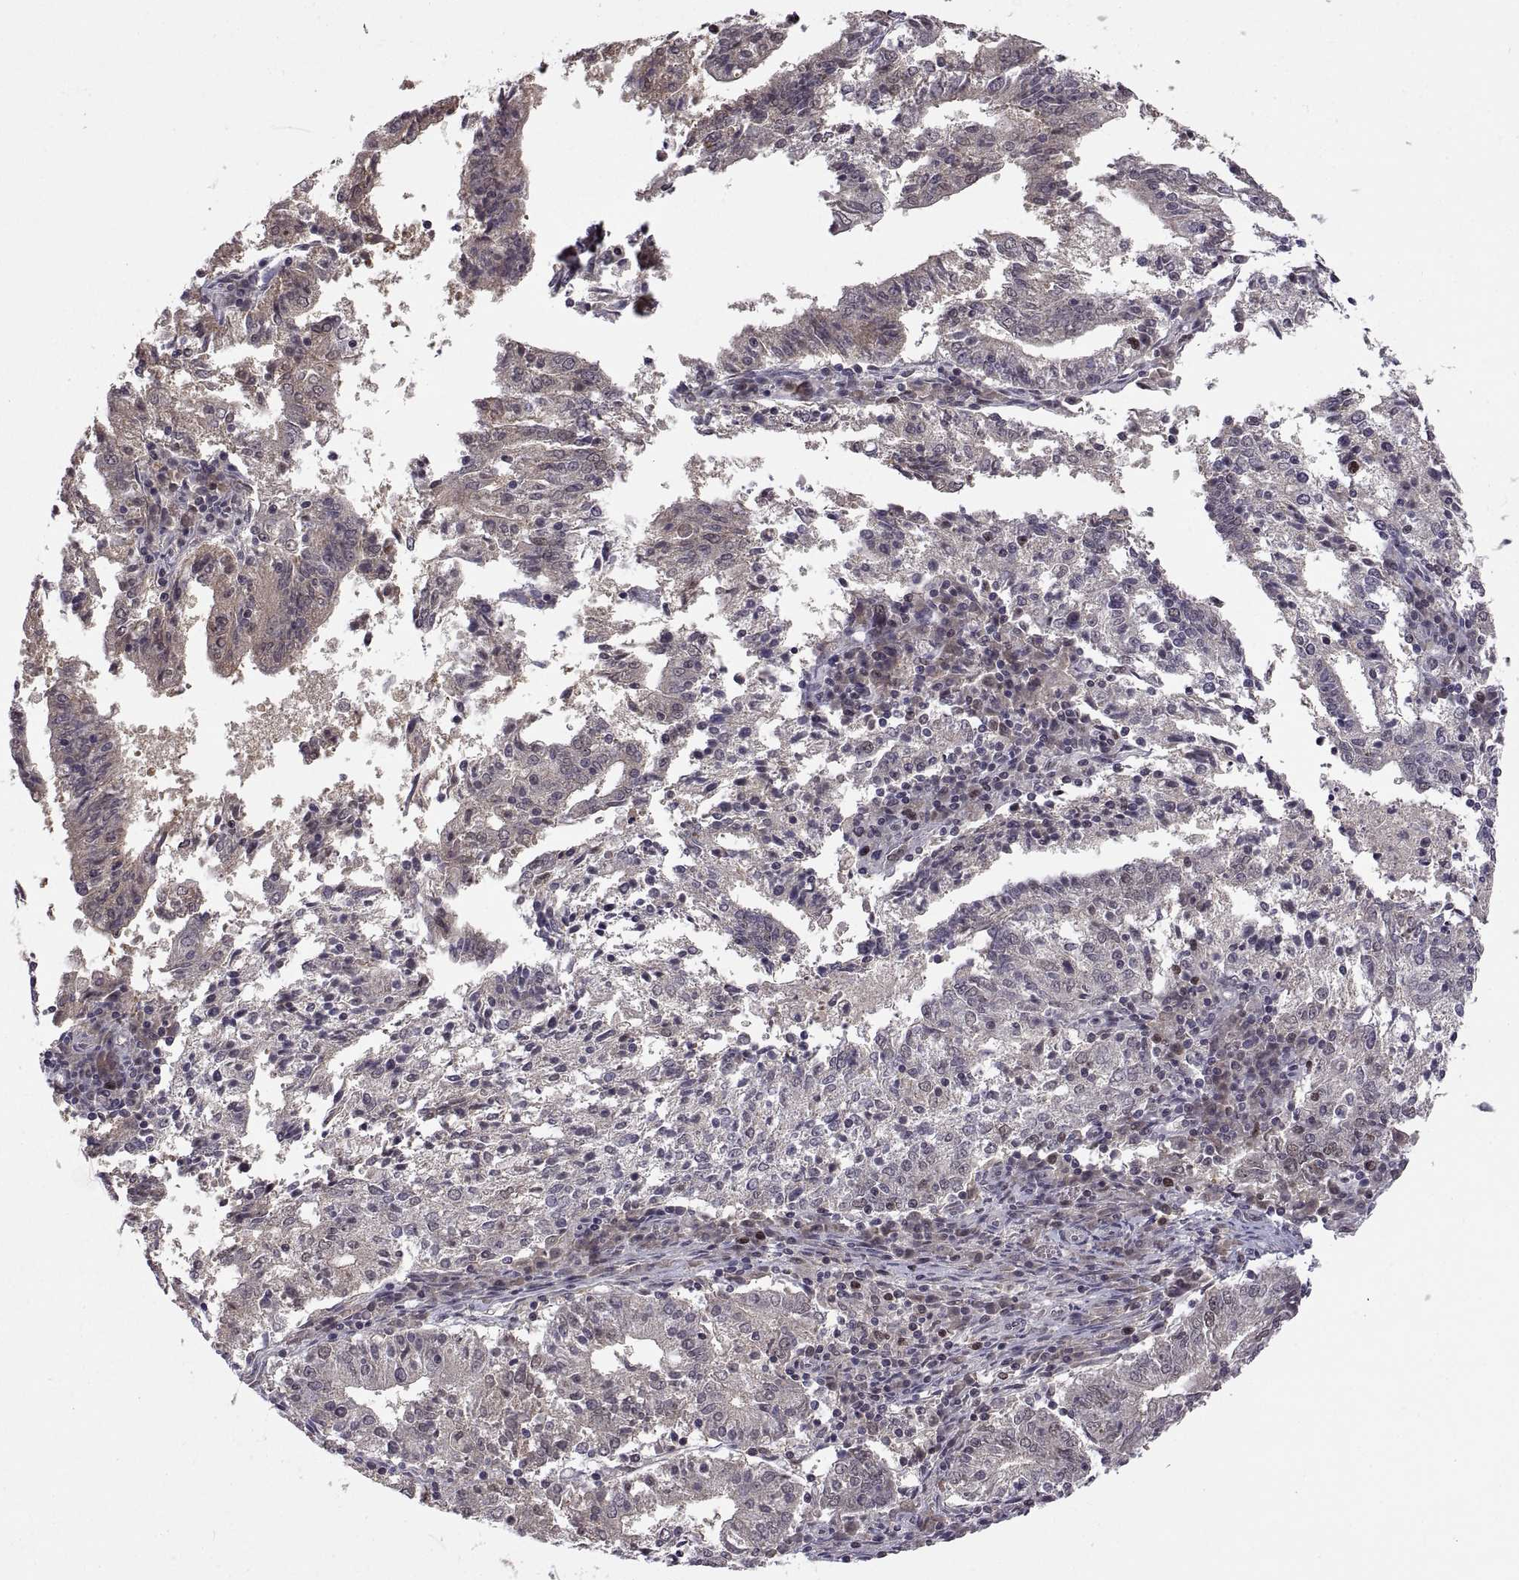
{"staining": {"intensity": "weak", "quantity": "25%-75%", "location": "cytoplasmic/membranous"}, "tissue": "endometrial cancer", "cell_type": "Tumor cells", "image_type": "cancer", "snomed": [{"axis": "morphology", "description": "Adenocarcinoma, NOS"}, {"axis": "topography", "description": "Endometrium"}], "caption": "Endometrial cancer (adenocarcinoma) was stained to show a protein in brown. There is low levels of weak cytoplasmic/membranous positivity in about 25%-75% of tumor cells.", "gene": "CHFR", "patient": {"sex": "female", "age": 82}}